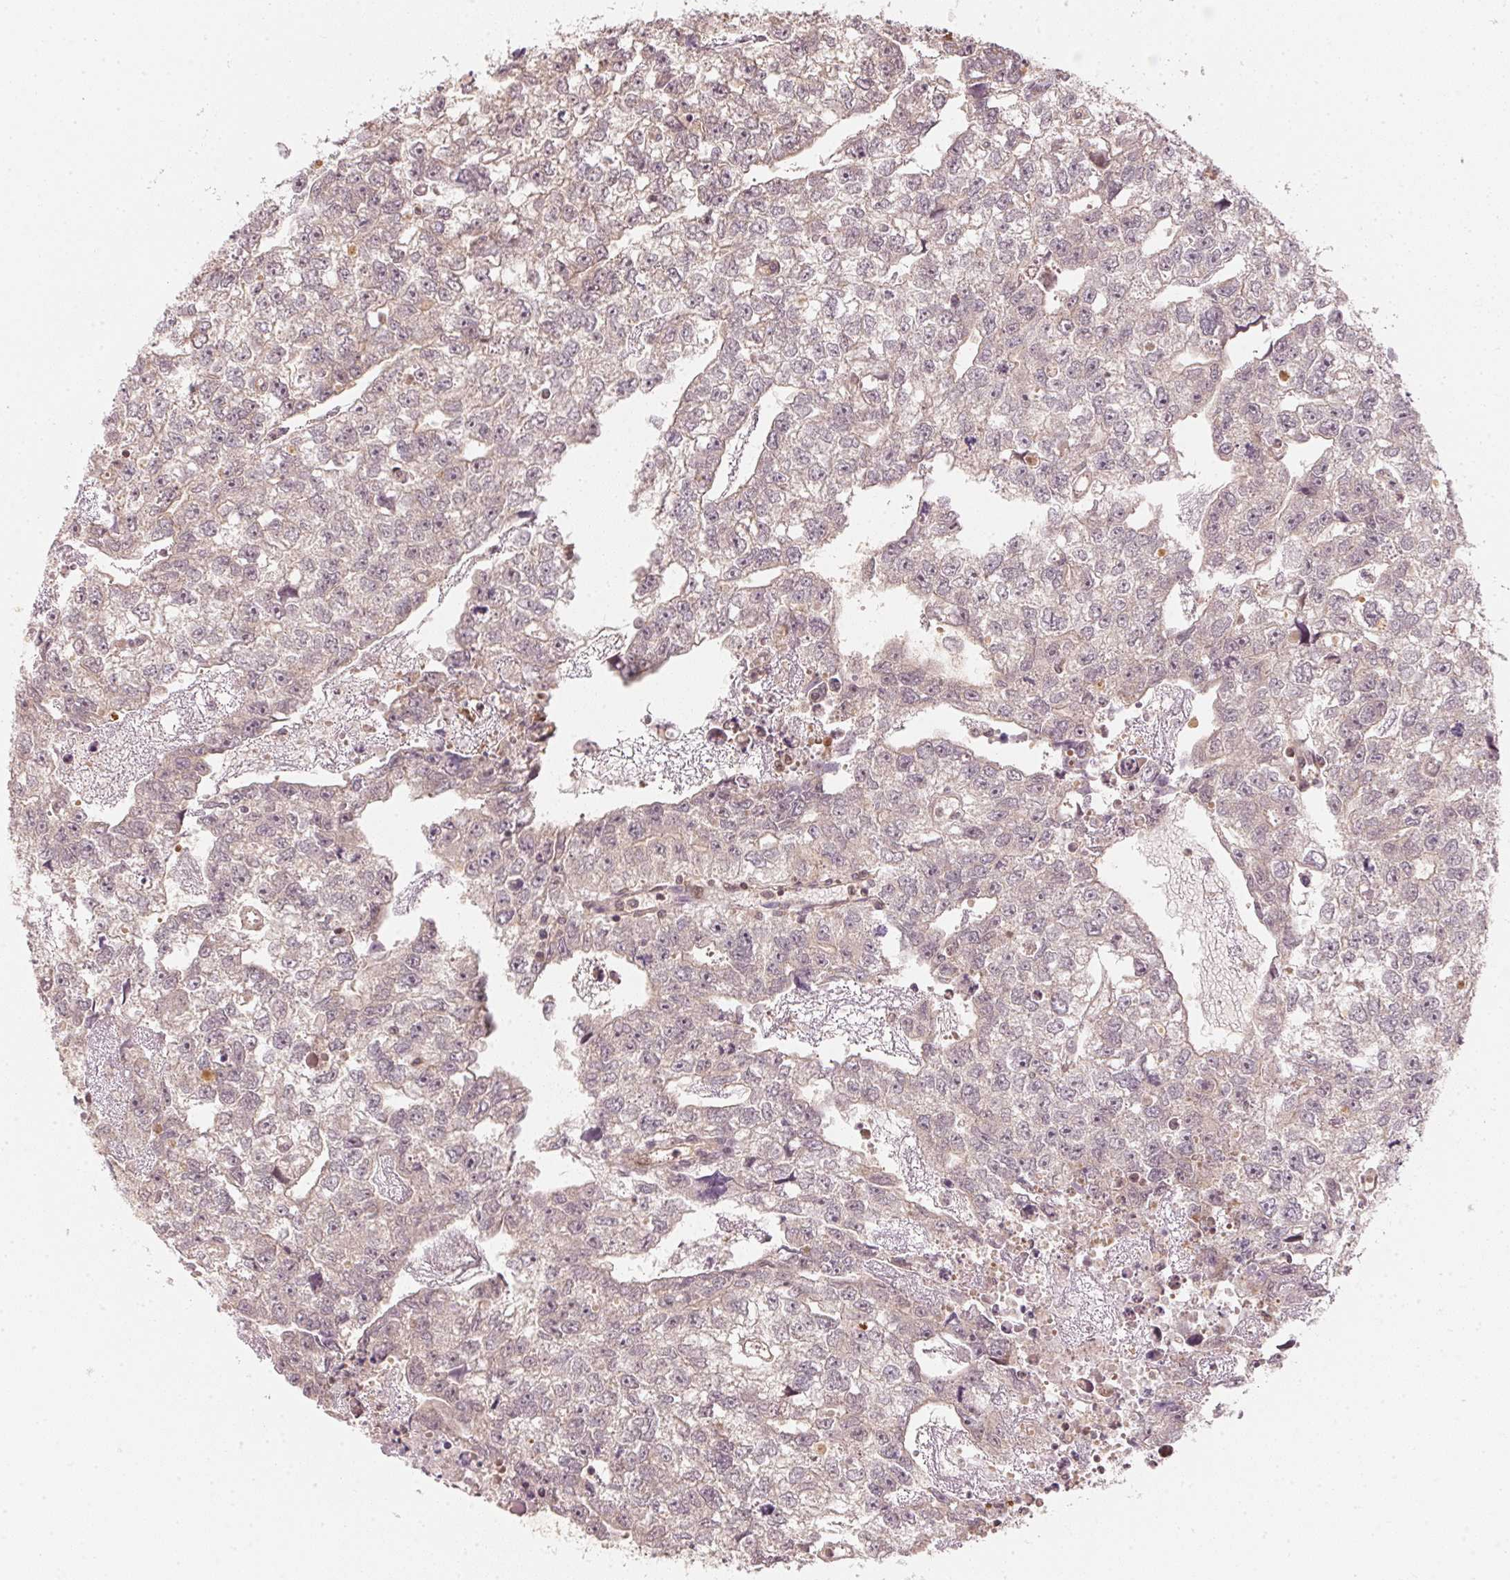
{"staining": {"intensity": "weak", "quantity": "<25%", "location": "nuclear"}, "tissue": "testis cancer", "cell_type": "Tumor cells", "image_type": "cancer", "snomed": [{"axis": "morphology", "description": "Carcinoma, Embryonal, NOS"}, {"axis": "morphology", "description": "Teratoma, malignant, NOS"}, {"axis": "topography", "description": "Testis"}], "caption": "Immunohistochemical staining of human testis cancer displays no significant staining in tumor cells.", "gene": "UBE2L3", "patient": {"sex": "male", "age": 44}}